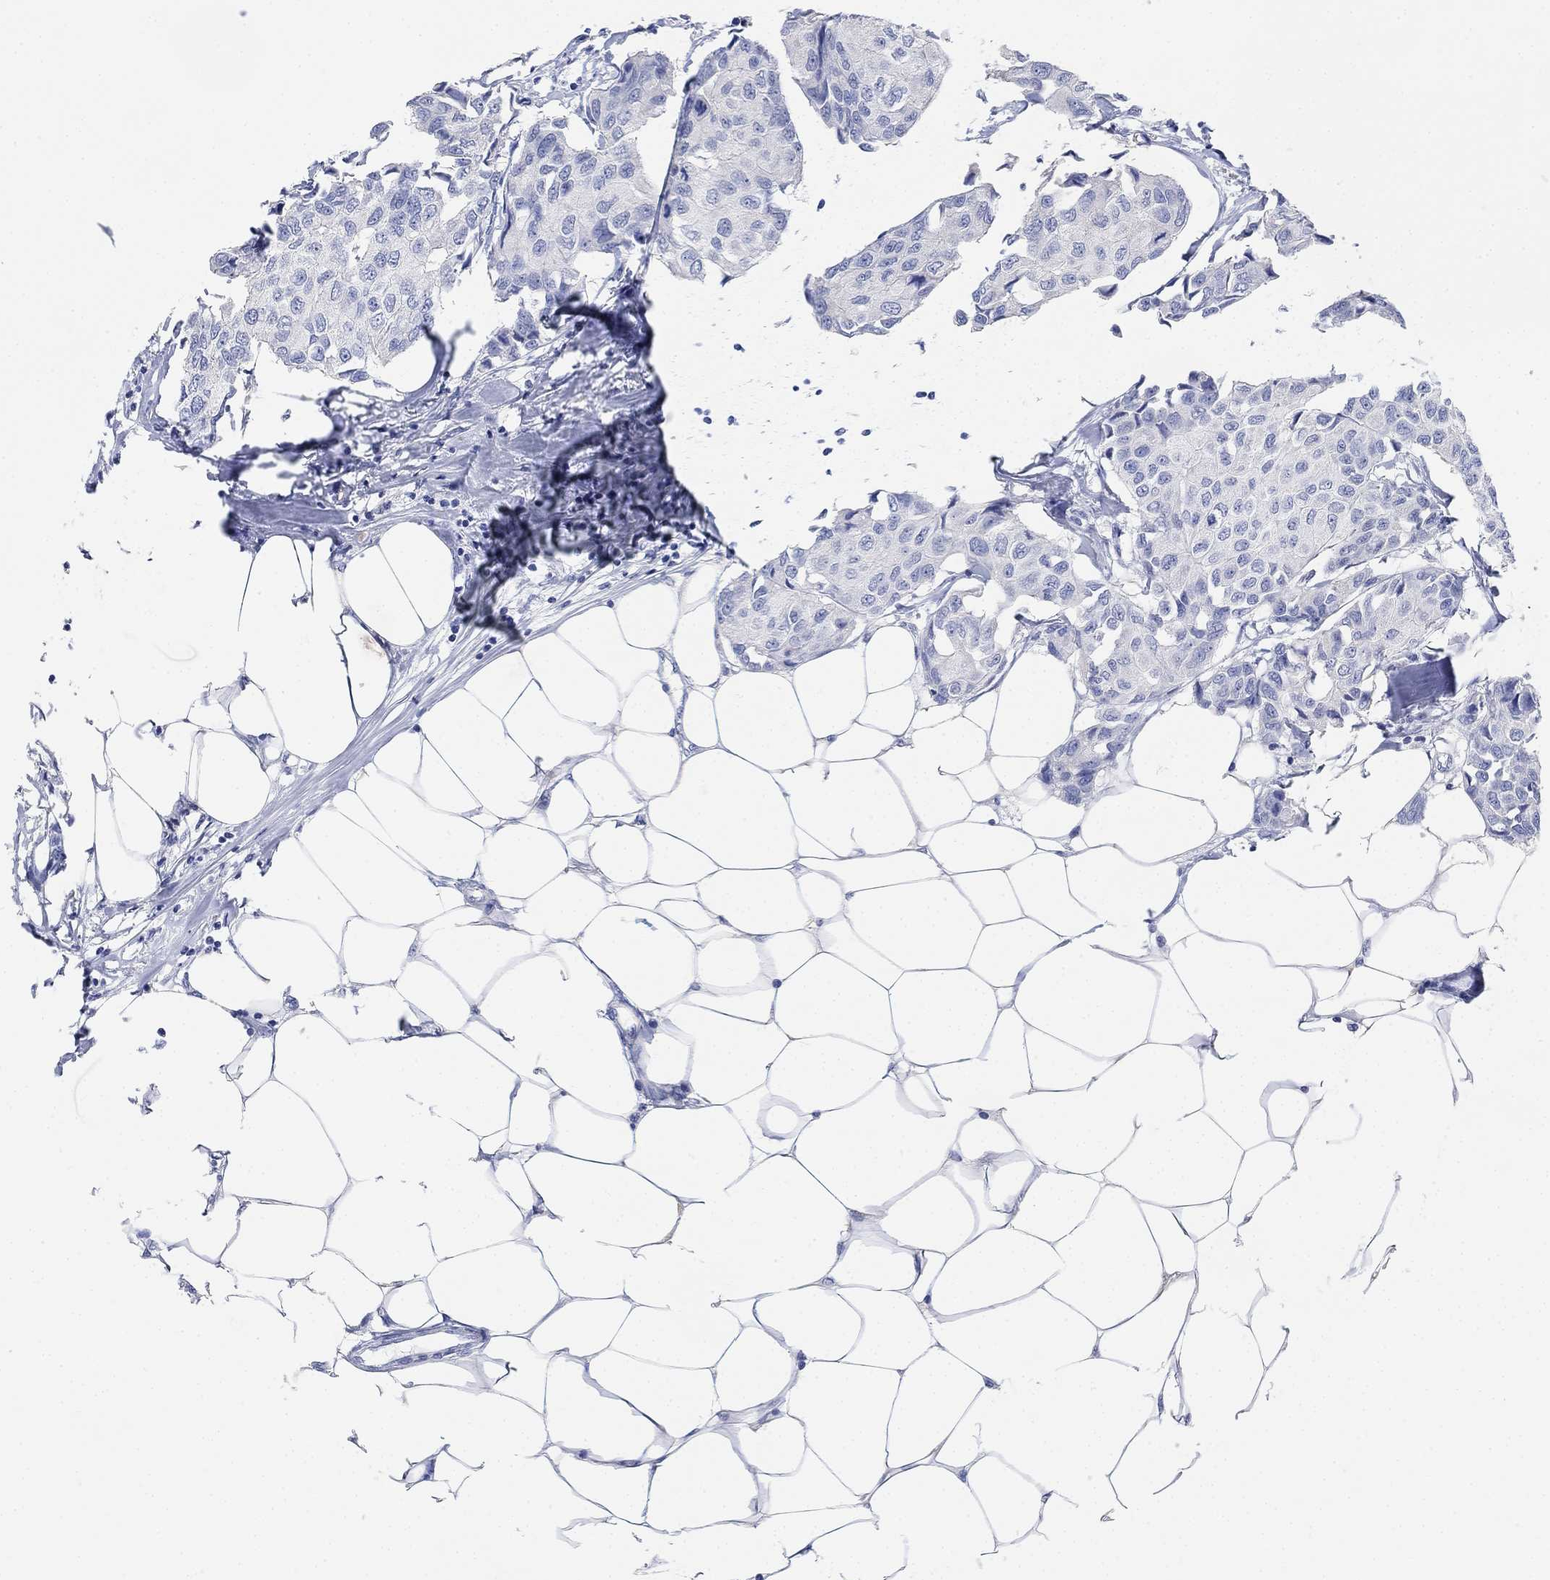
{"staining": {"intensity": "negative", "quantity": "none", "location": "none"}, "tissue": "breast cancer", "cell_type": "Tumor cells", "image_type": "cancer", "snomed": [{"axis": "morphology", "description": "Duct carcinoma"}, {"axis": "topography", "description": "Breast"}], "caption": "DAB (3,3'-diaminobenzidine) immunohistochemical staining of intraductal carcinoma (breast) reveals no significant positivity in tumor cells. (Stains: DAB immunohistochemistry with hematoxylin counter stain, Microscopy: brightfield microscopy at high magnification).", "gene": "VAT1L", "patient": {"sex": "female", "age": 80}}